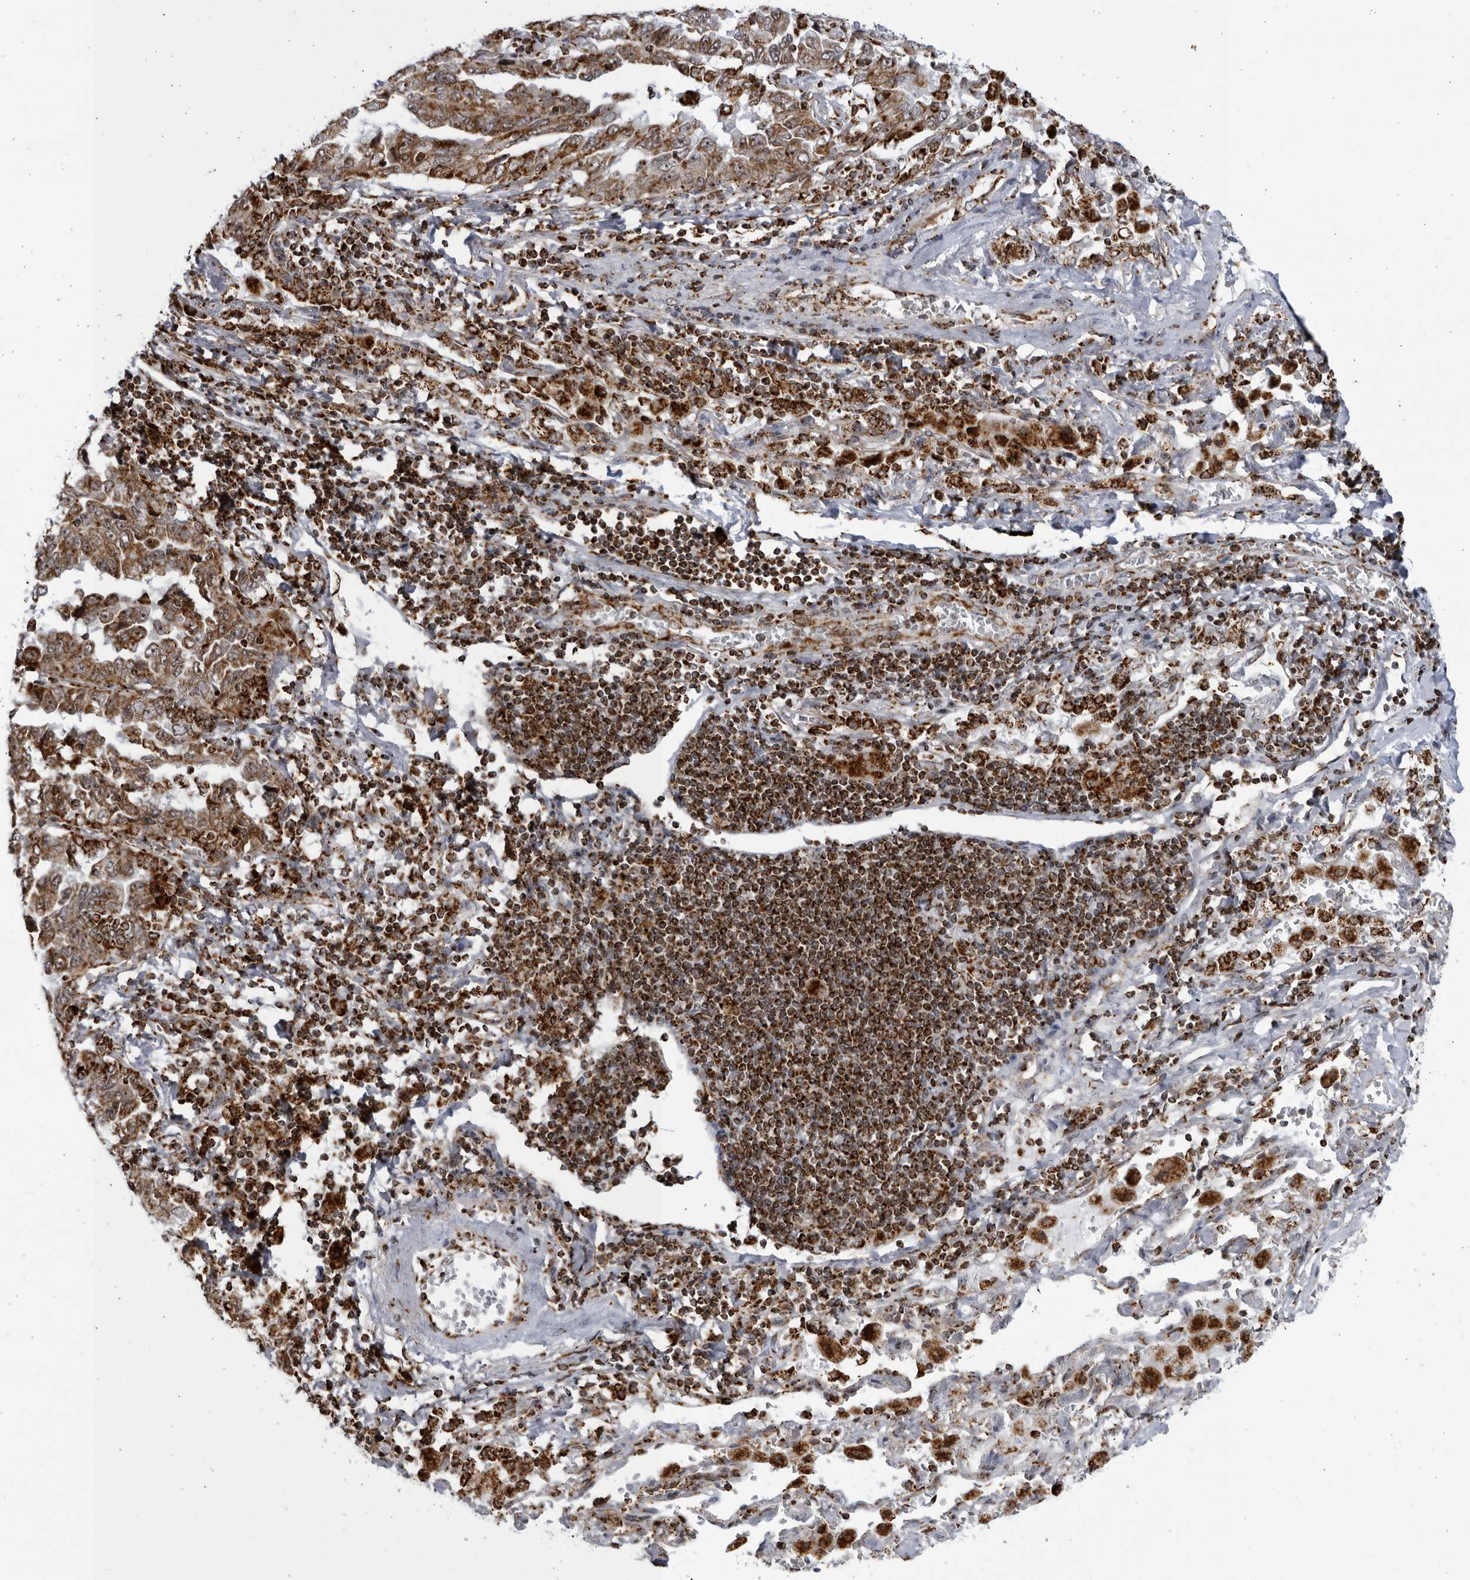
{"staining": {"intensity": "moderate", "quantity": ">75%", "location": "cytoplasmic/membranous,nuclear"}, "tissue": "lung cancer", "cell_type": "Tumor cells", "image_type": "cancer", "snomed": [{"axis": "morphology", "description": "Adenocarcinoma, NOS"}, {"axis": "topography", "description": "Lung"}], "caption": "Brown immunohistochemical staining in human lung cancer shows moderate cytoplasmic/membranous and nuclear expression in approximately >75% of tumor cells.", "gene": "RBM34", "patient": {"sex": "female", "age": 51}}